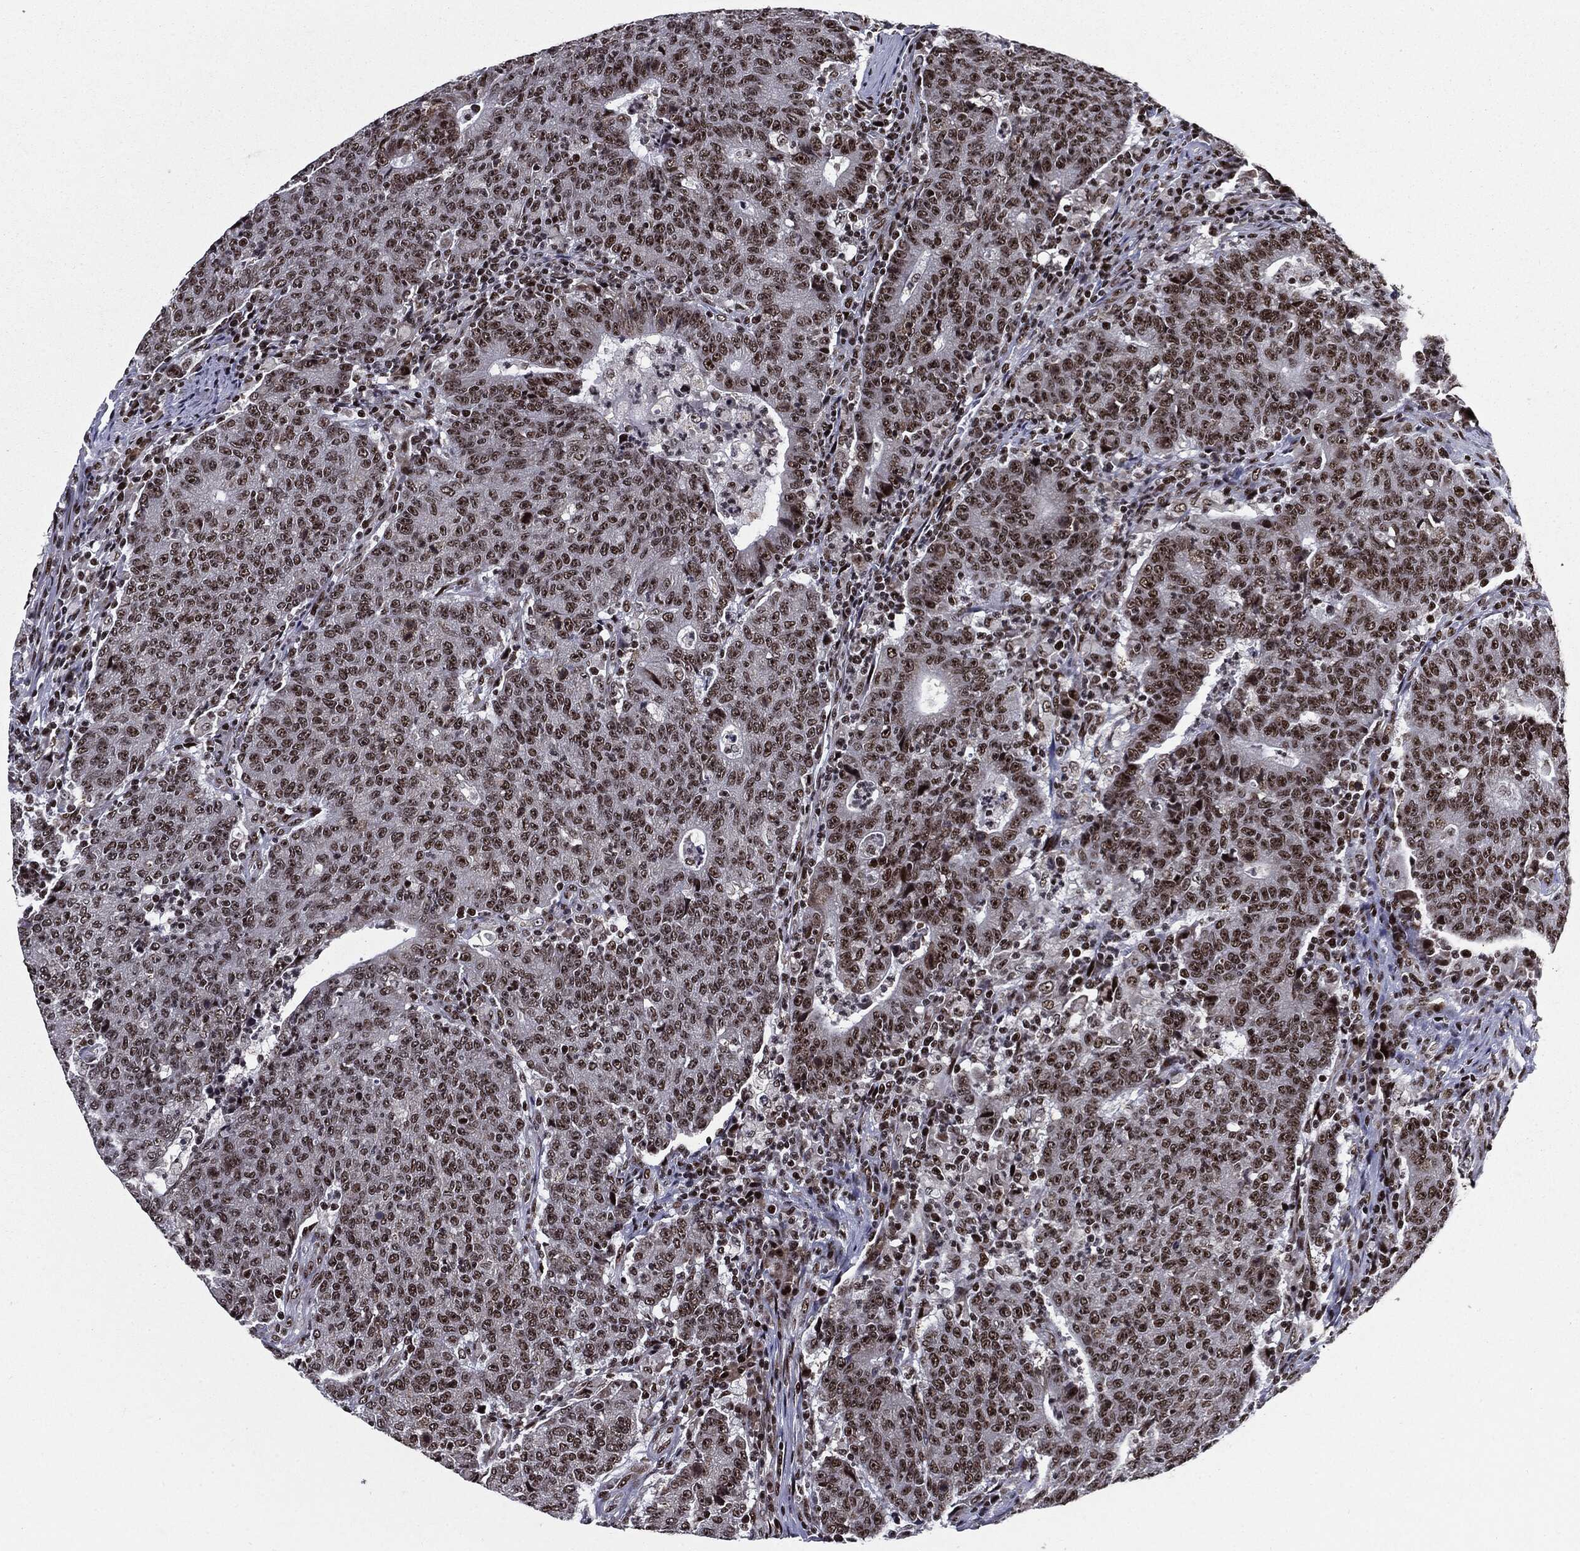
{"staining": {"intensity": "moderate", "quantity": ">75%", "location": "nuclear"}, "tissue": "colorectal cancer", "cell_type": "Tumor cells", "image_type": "cancer", "snomed": [{"axis": "morphology", "description": "Adenocarcinoma, NOS"}, {"axis": "topography", "description": "Colon"}], "caption": "Immunohistochemical staining of human colorectal cancer shows medium levels of moderate nuclear expression in approximately >75% of tumor cells. (brown staining indicates protein expression, while blue staining denotes nuclei).", "gene": "ZFP91", "patient": {"sex": "female", "age": 75}}